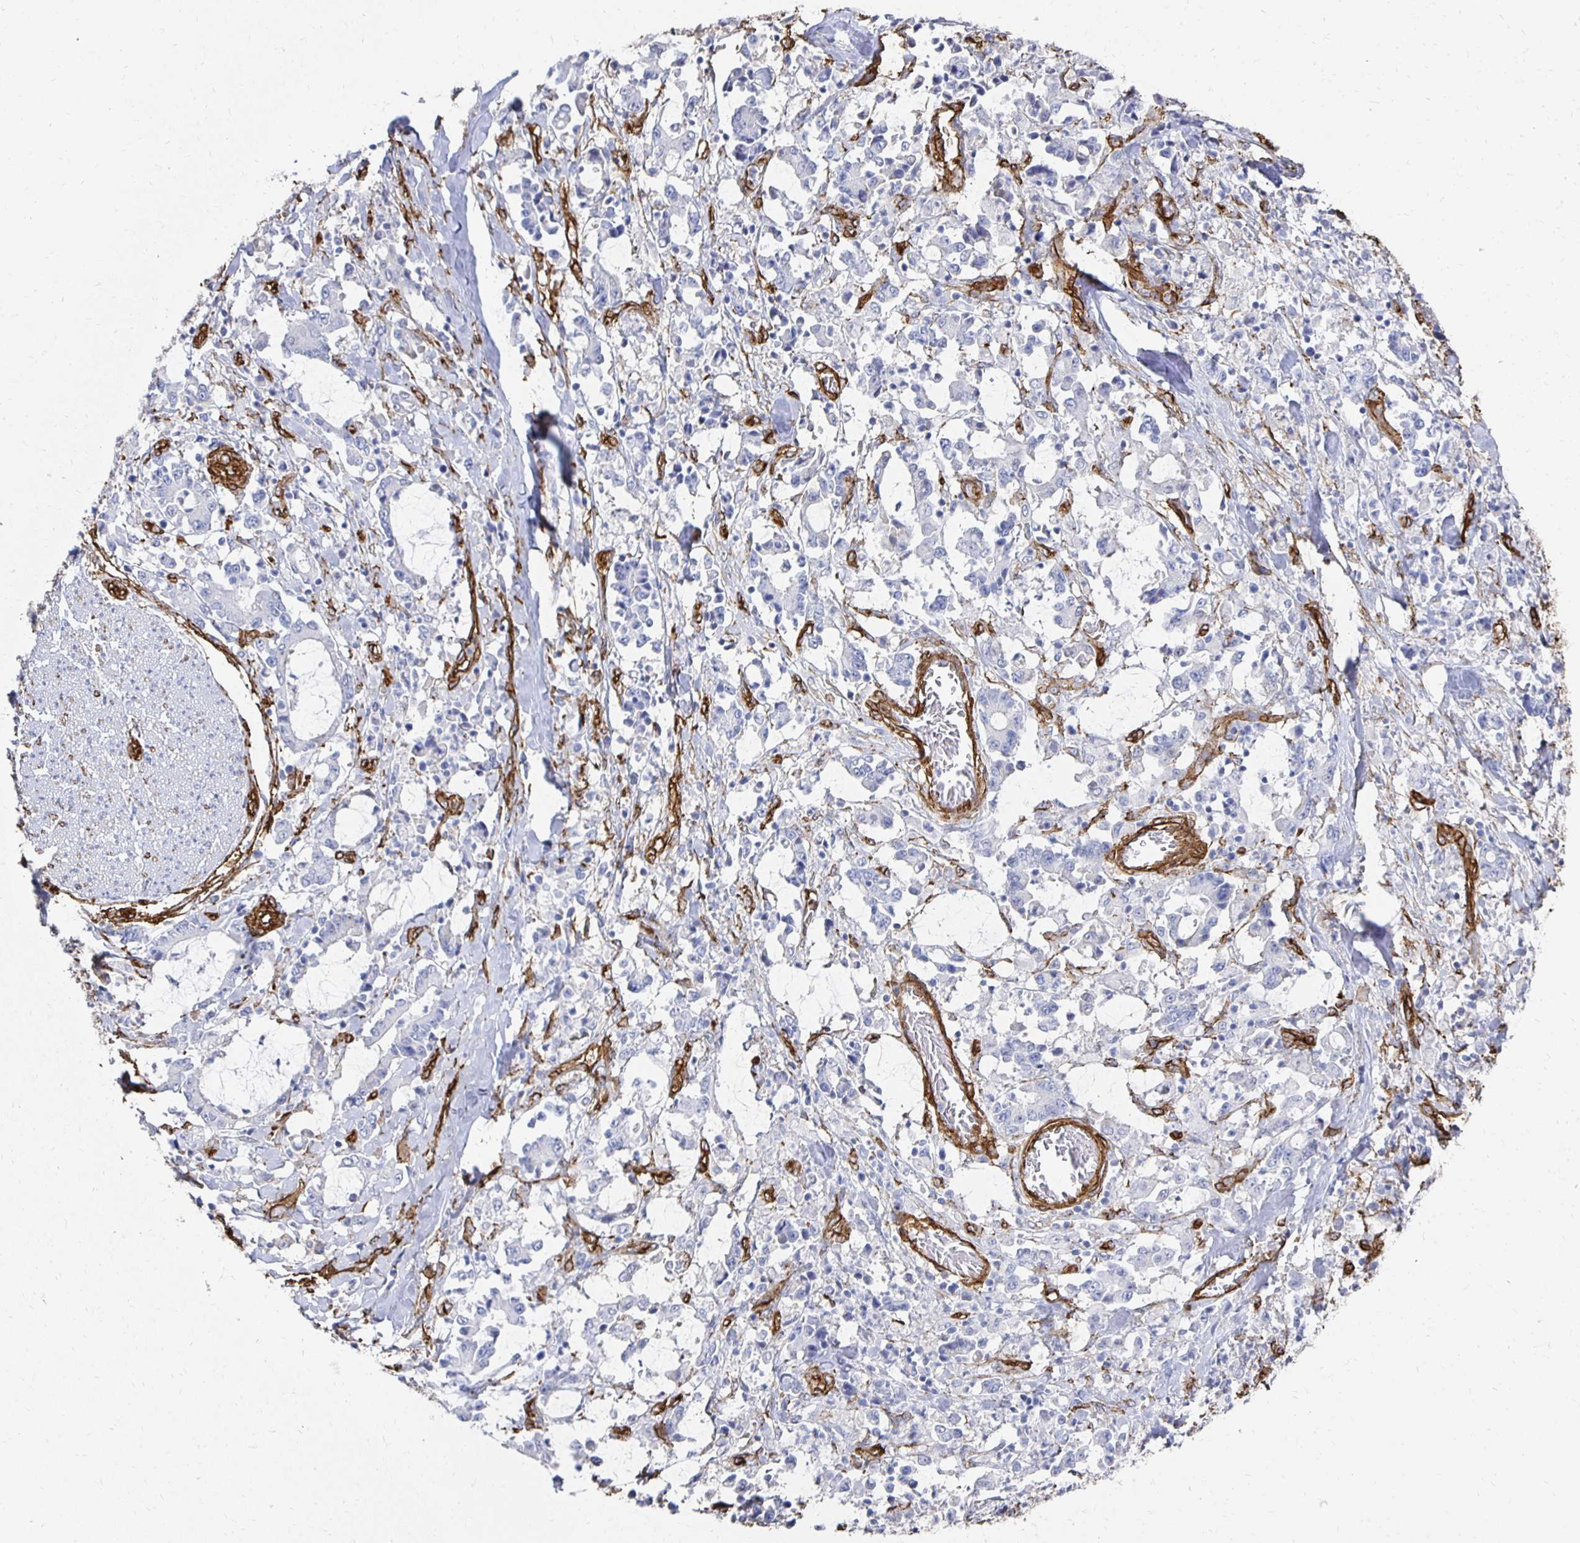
{"staining": {"intensity": "negative", "quantity": "none", "location": "none"}, "tissue": "stomach cancer", "cell_type": "Tumor cells", "image_type": "cancer", "snomed": [{"axis": "morphology", "description": "Adenocarcinoma, NOS"}, {"axis": "topography", "description": "Stomach, upper"}], "caption": "DAB immunohistochemical staining of human stomach cancer (adenocarcinoma) demonstrates no significant expression in tumor cells.", "gene": "VIPR2", "patient": {"sex": "male", "age": 68}}